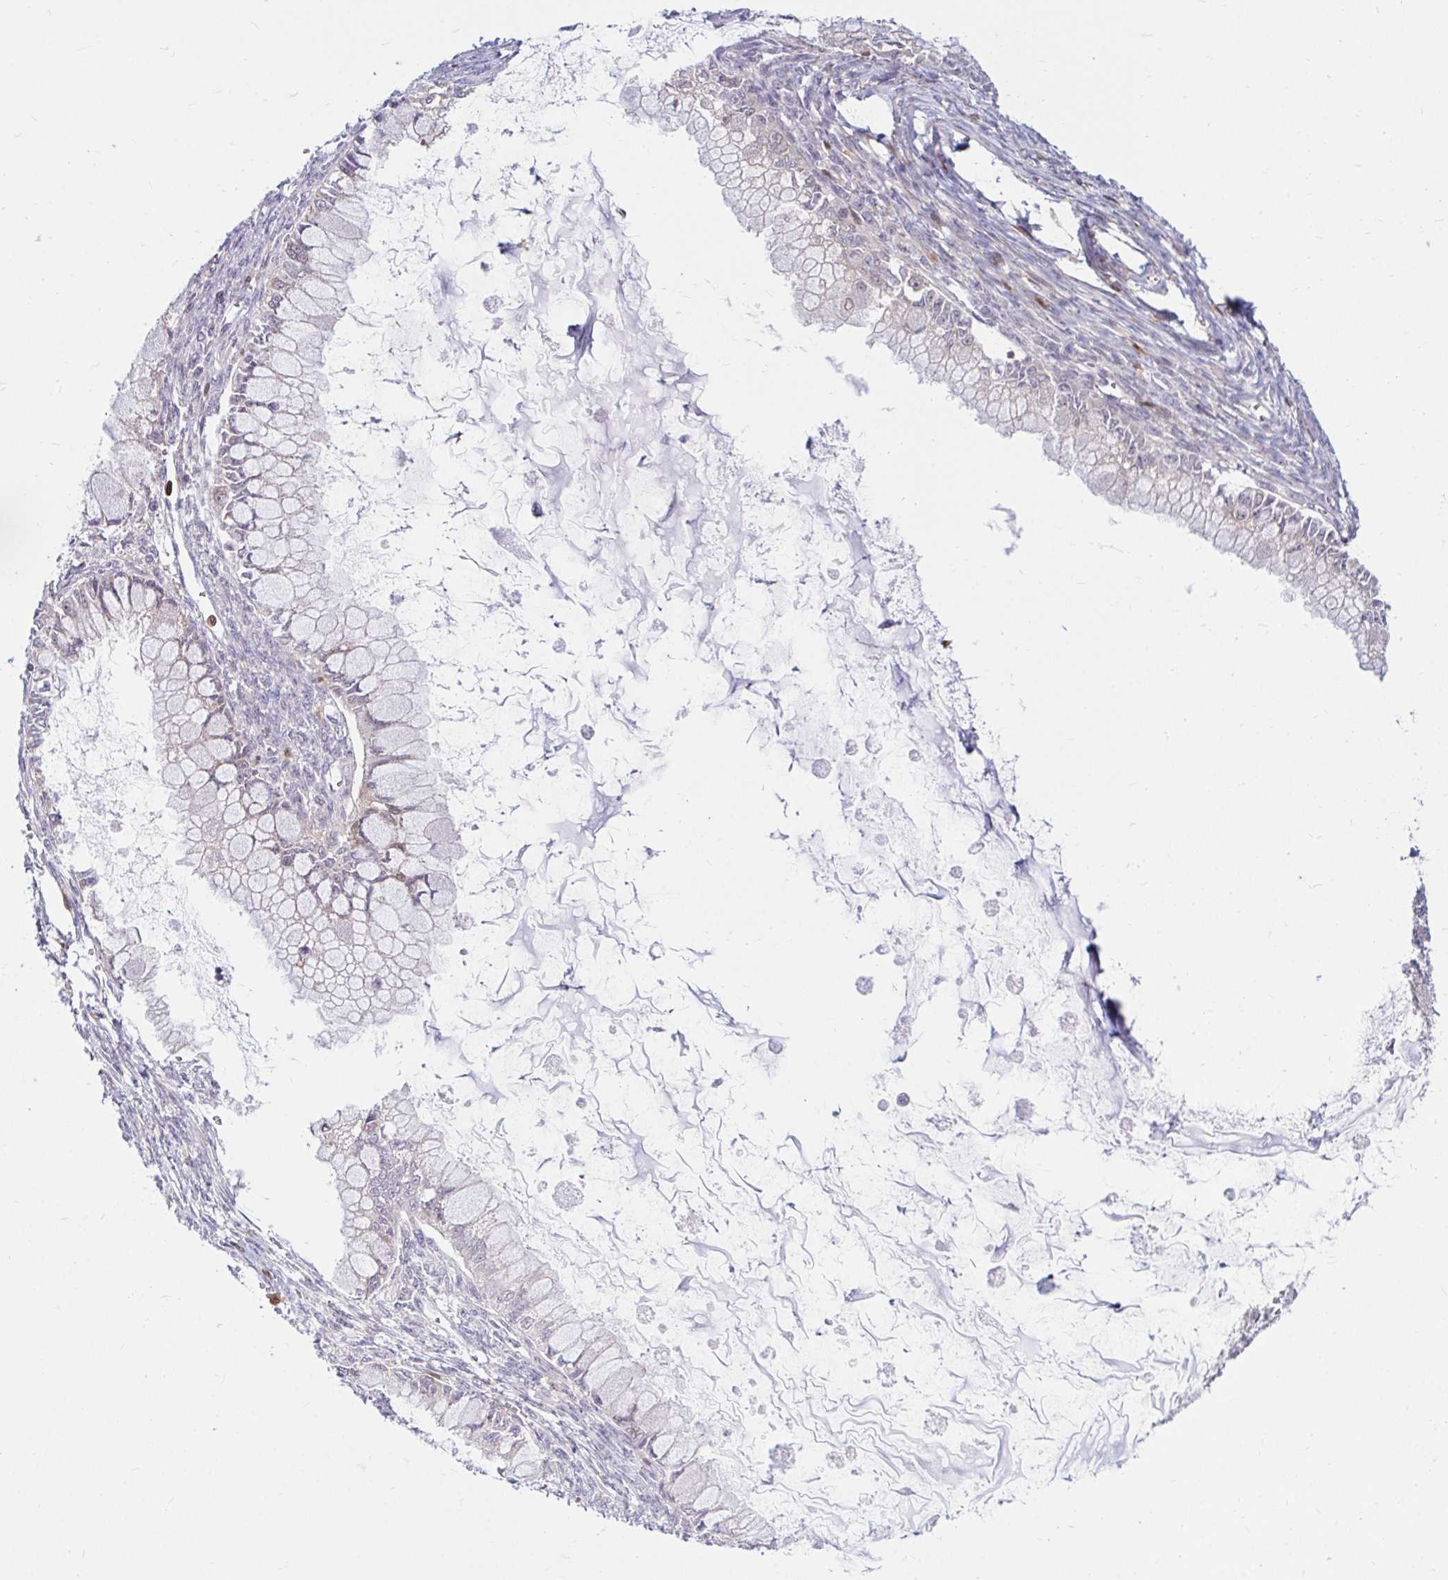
{"staining": {"intensity": "negative", "quantity": "none", "location": "none"}, "tissue": "ovarian cancer", "cell_type": "Tumor cells", "image_type": "cancer", "snomed": [{"axis": "morphology", "description": "Cystadenocarcinoma, mucinous, NOS"}, {"axis": "topography", "description": "Ovary"}], "caption": "High power microscopy photomicrograph of an immunohistochemistry (IHC) image of ovarian cancer, revealing no significant staining in tumor cells. The staining is performed using DAB brown chromogen with nuclei counter-stained in using hematoxylin.", "gene": "PYCARD", "patient": {"sex": "female", "age": 34}}